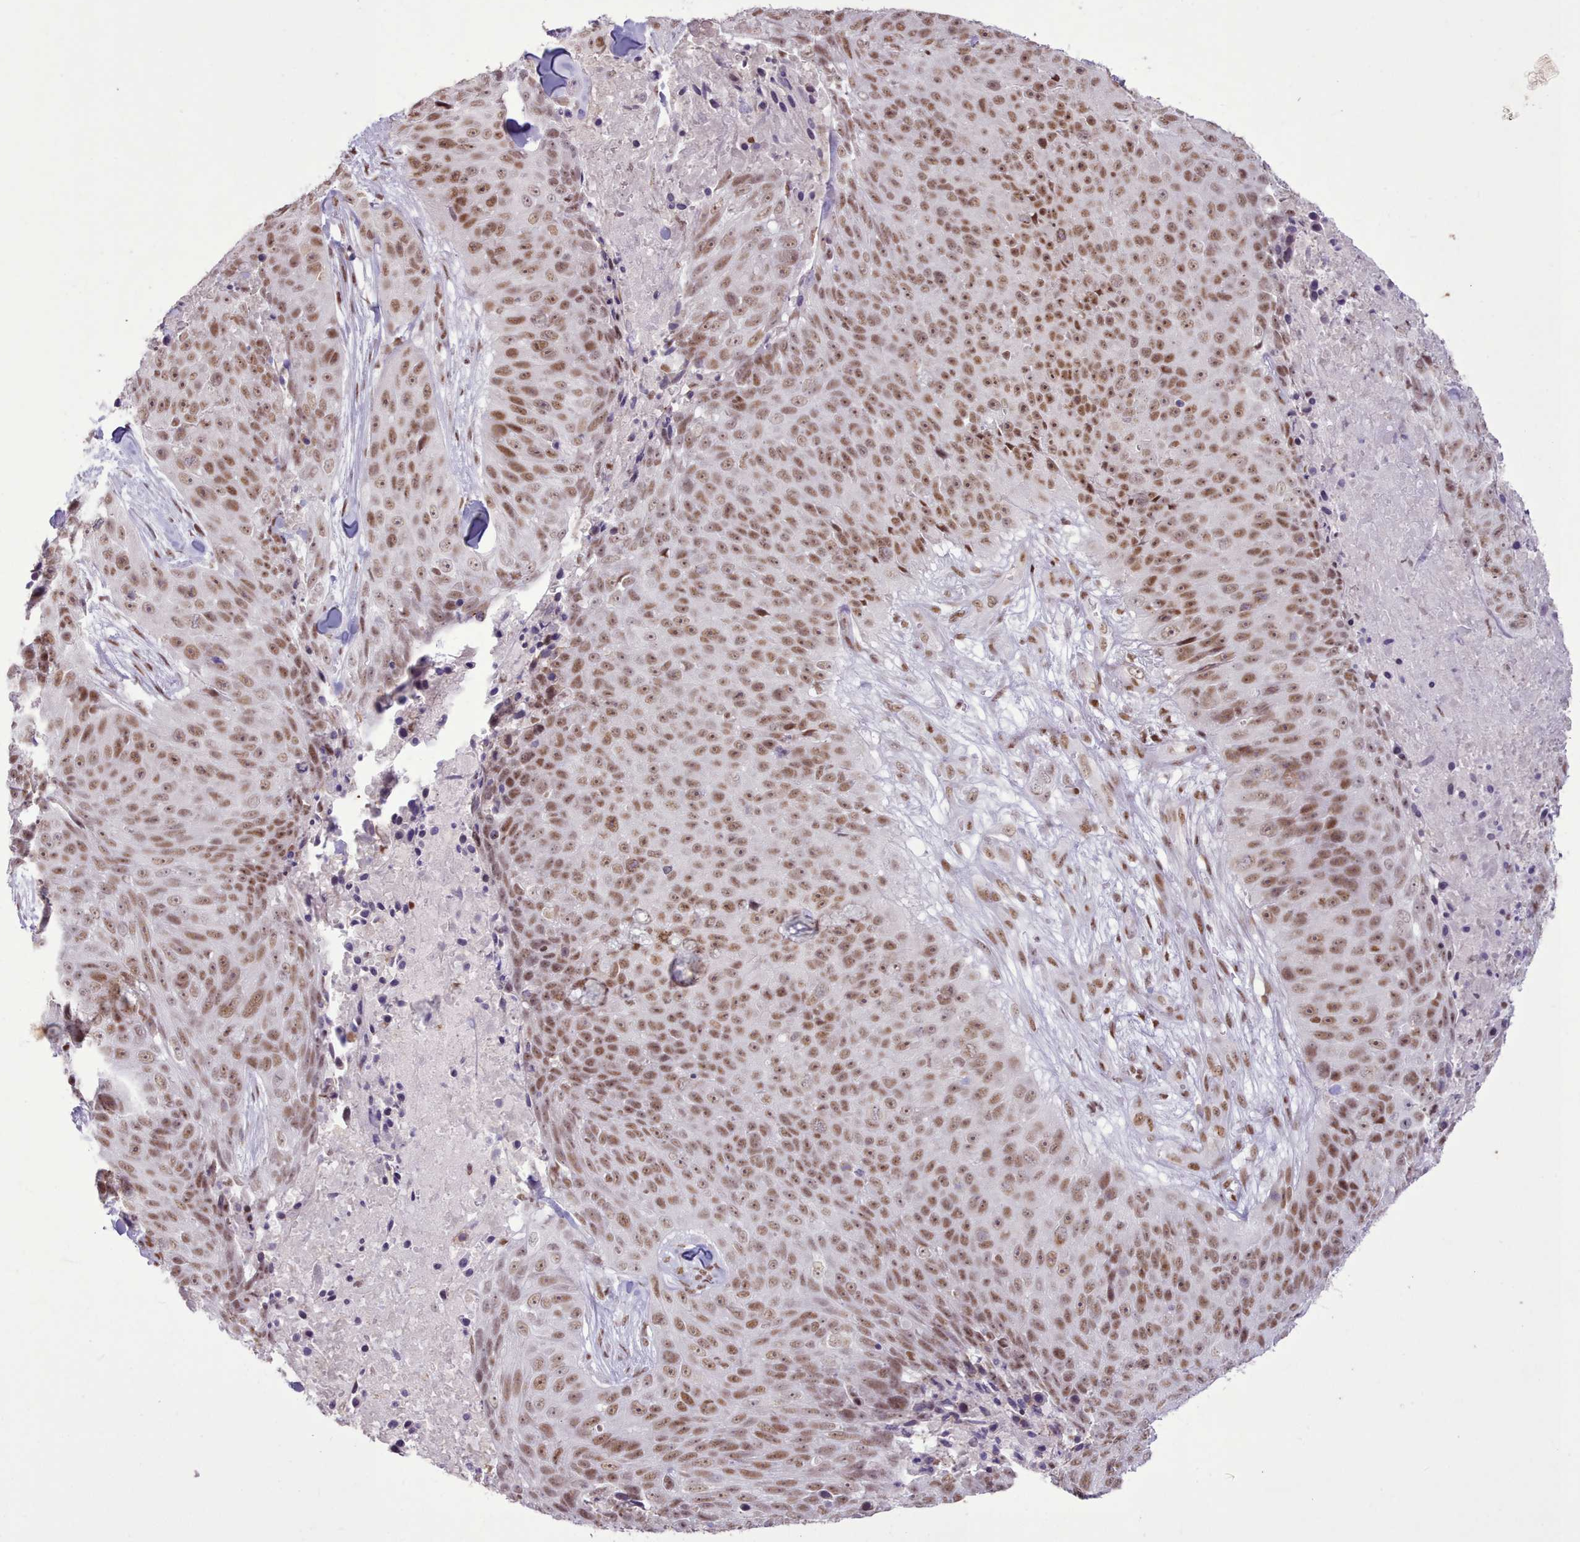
{"staining": {"intensity": "moderate", "quantity": ">75%", "location": "nuclear"}, "tissue": "skin cancer", "cell_type": "Tumor cells", "image_type": "cancer", "snomed": [{"axis": "morphology", "description": "Squamous cell carcinoma, NOS"}, {"axis": "topography", "description": "Skin"}], "caption": "Moderate nuclear staining is seen in approximately >75% of tumor cells in skin cancer.", "gene": "TAF15", "patient": {"sex": "female", "age": 87}}